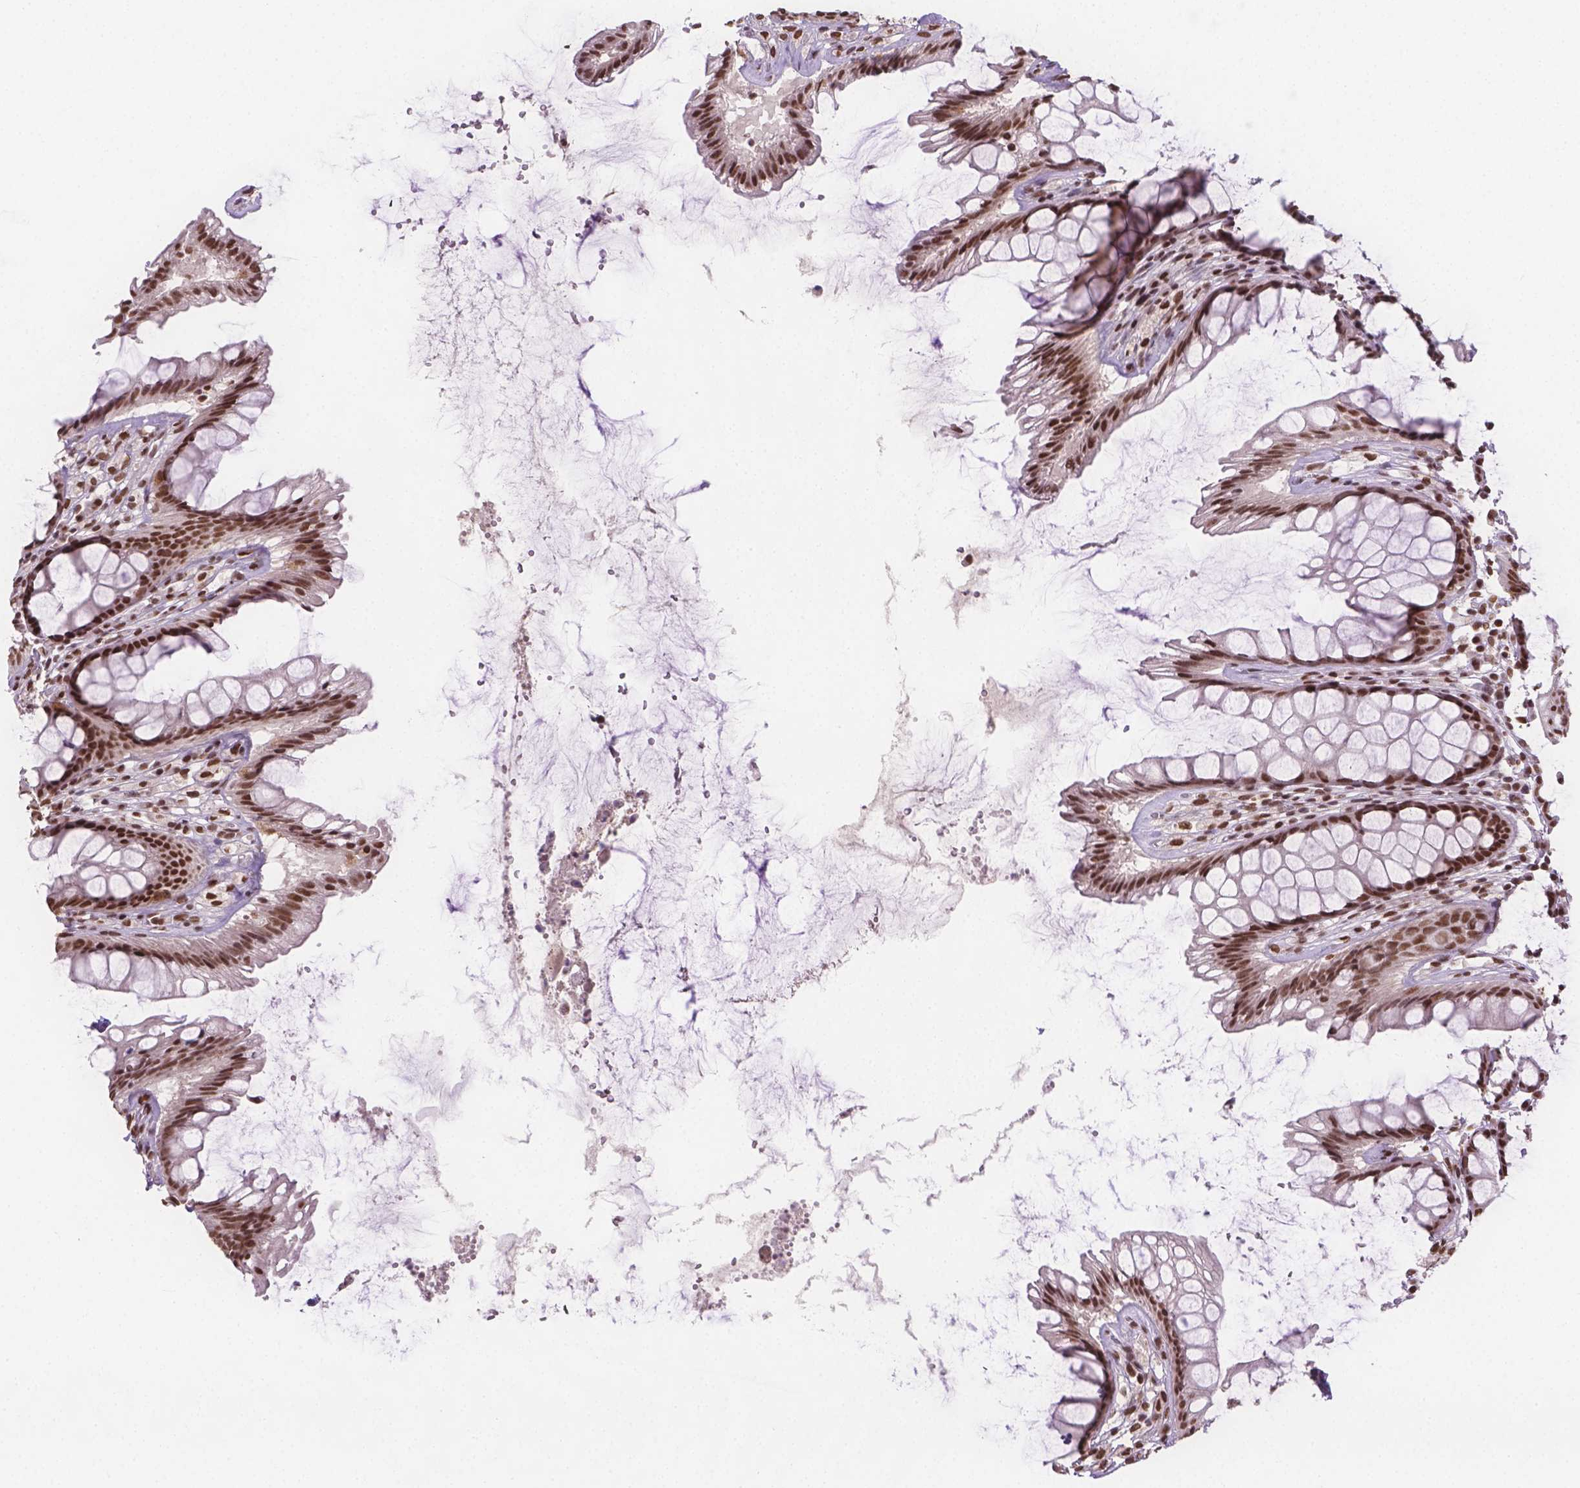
{"staining": {"intensity": "strong", "quantity": ">75%", "location": "nuclear"}, "tissue": "rectum", "cell_type": "Glandular cells", "image_type": "normal", "snomed": [{"axis": "morphology", "description": "Normal tissue, NOS"}, {"axis": "topography", "description": "Rectum"}], "caption": "The micrograph shows staining of unremarkable rectum, revealing strong nuclear protein expression (brown color) within glandular cells.", "gene": "FANCE", "patient": {"sex": "male", "age": 72}}